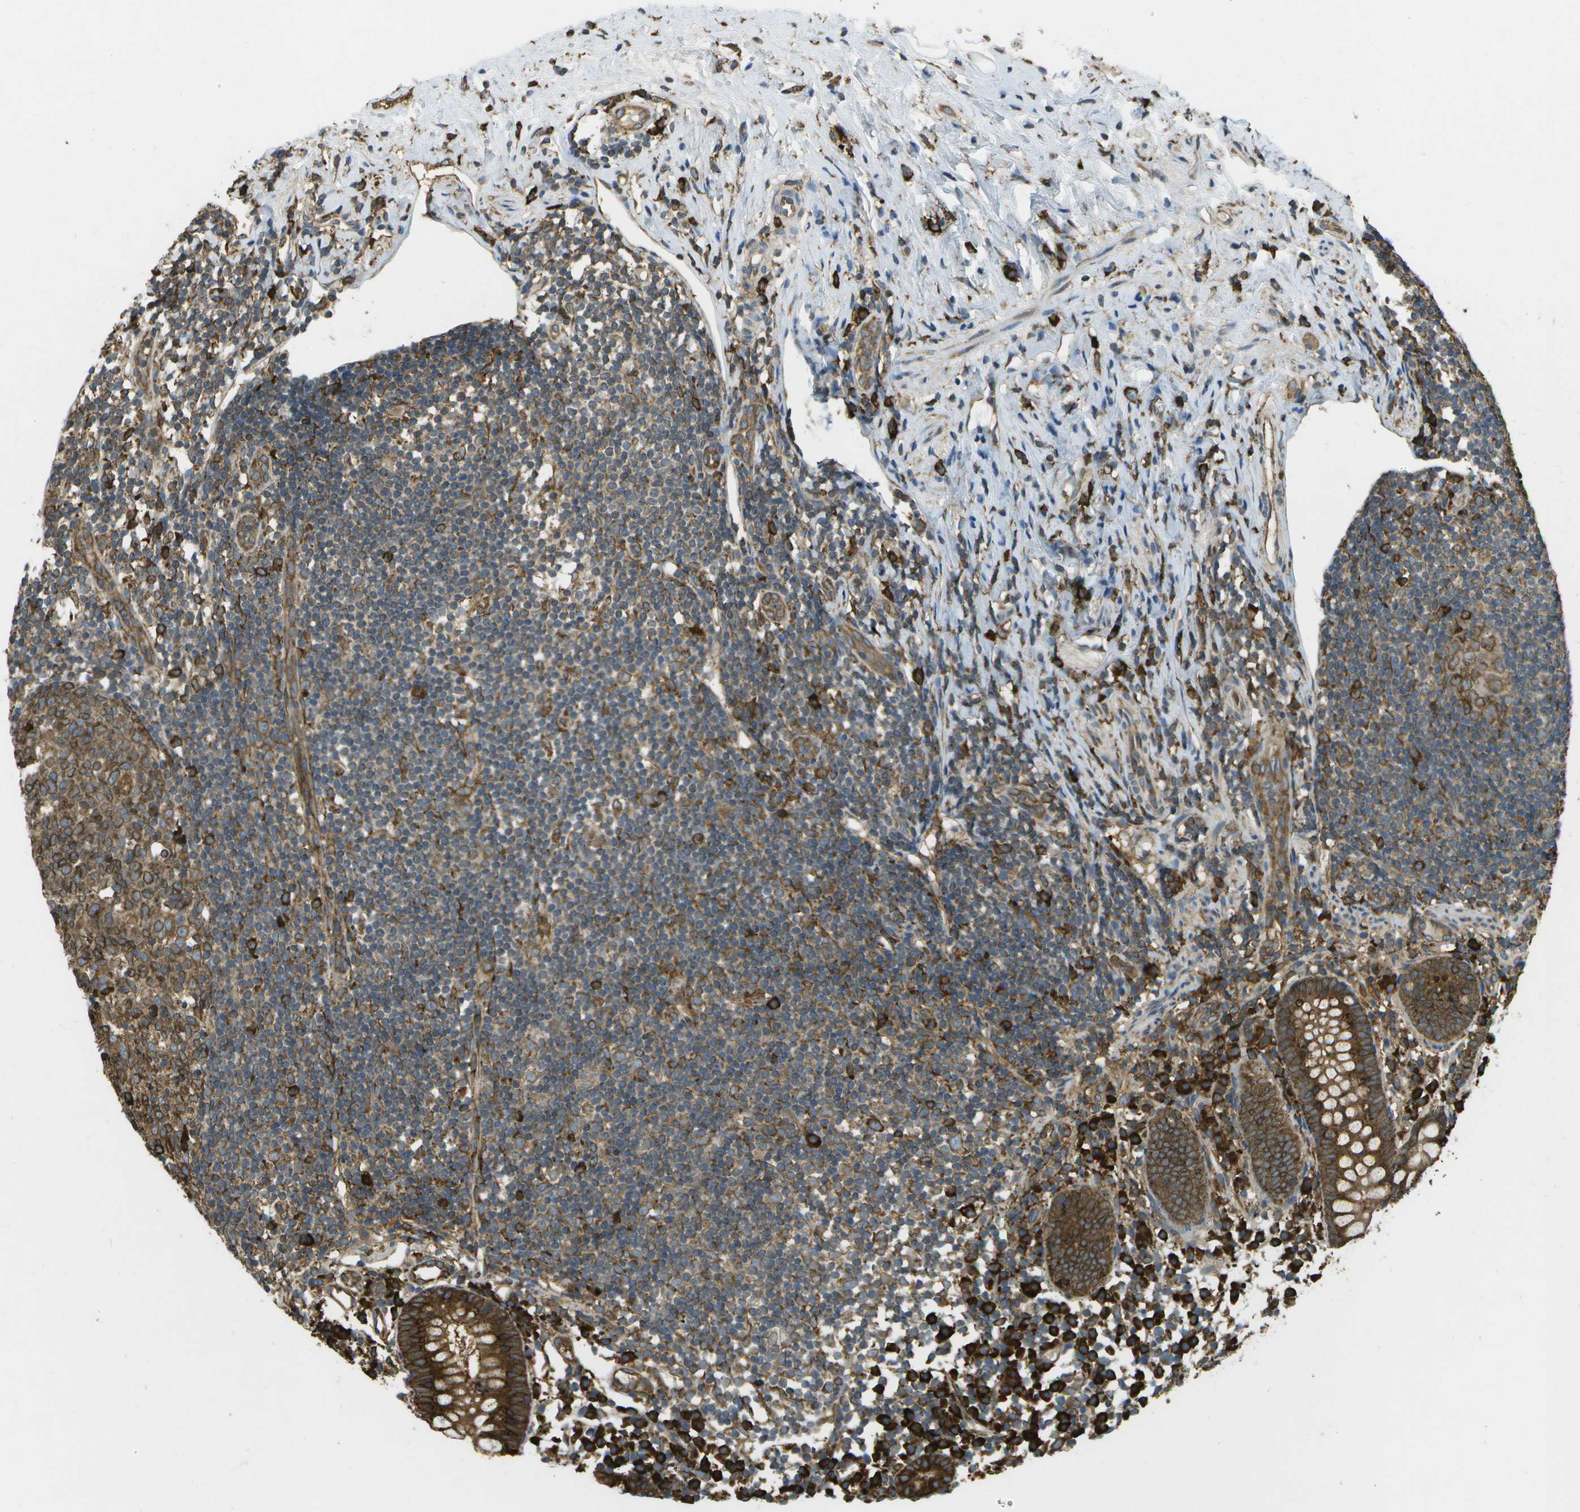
{"staining": {"intensity": "strong", "quantity": "25%-75%", "location": "cytoplasmic/membranous"}, "tissue": "appendix", "cell_type": "Glandular cells", "image_type": "normal", "snomed": [{"axis": "morphology", "description": "Normal tissue, NOS"}, {"axis": "topography", "description": "Appendix"}], "caption": "Normal appendix was stained to show a protein in brown. There is high levels of strong cytoplasmic/membranous expression in about 25%-75% of glandular cells. (DAB (3,3'-diaminobenzidine) IHC, brown staining for protein, blue staining for nuclei).", "gene": "PDIA4", "patient": {"sex": "female", "age": 20}}